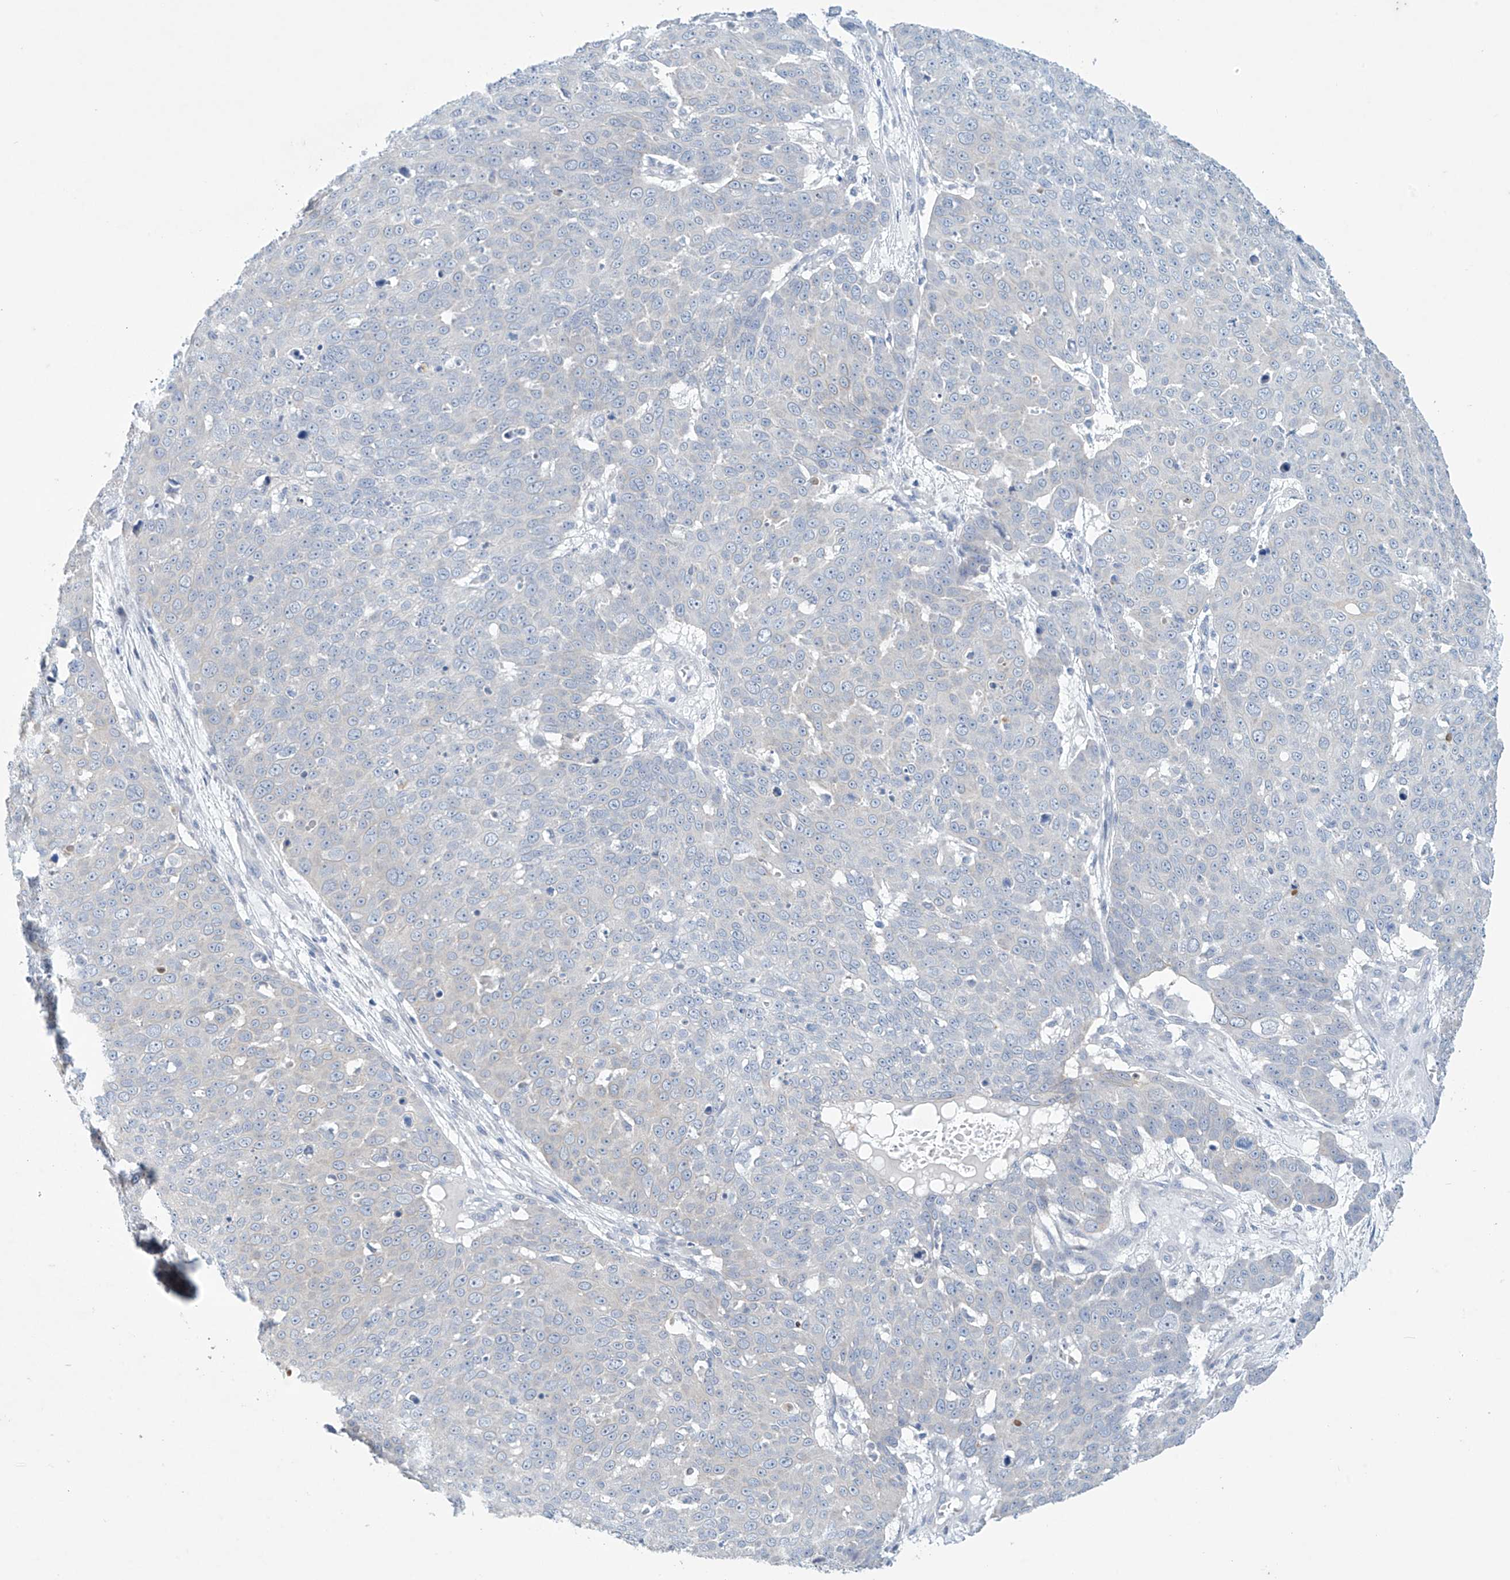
{"staining": {"intensity": "negative", "quantity": "none", "location": "none"}, "tissue": "skin cancer", "cell_type": "Tumor cells", "image_type": "cancer", "snomed": [{"axis": "morphology", "description": "Squamous cell carcinoma, NOS"}, {"axis": "topography", "description": "Skin"}], "caption": "Tumor cells are negative for protein expression in human squamous cell carcinoma (skin).", "gene": "SLC35A5", "patient": {"sex": "male", "age": 71}}